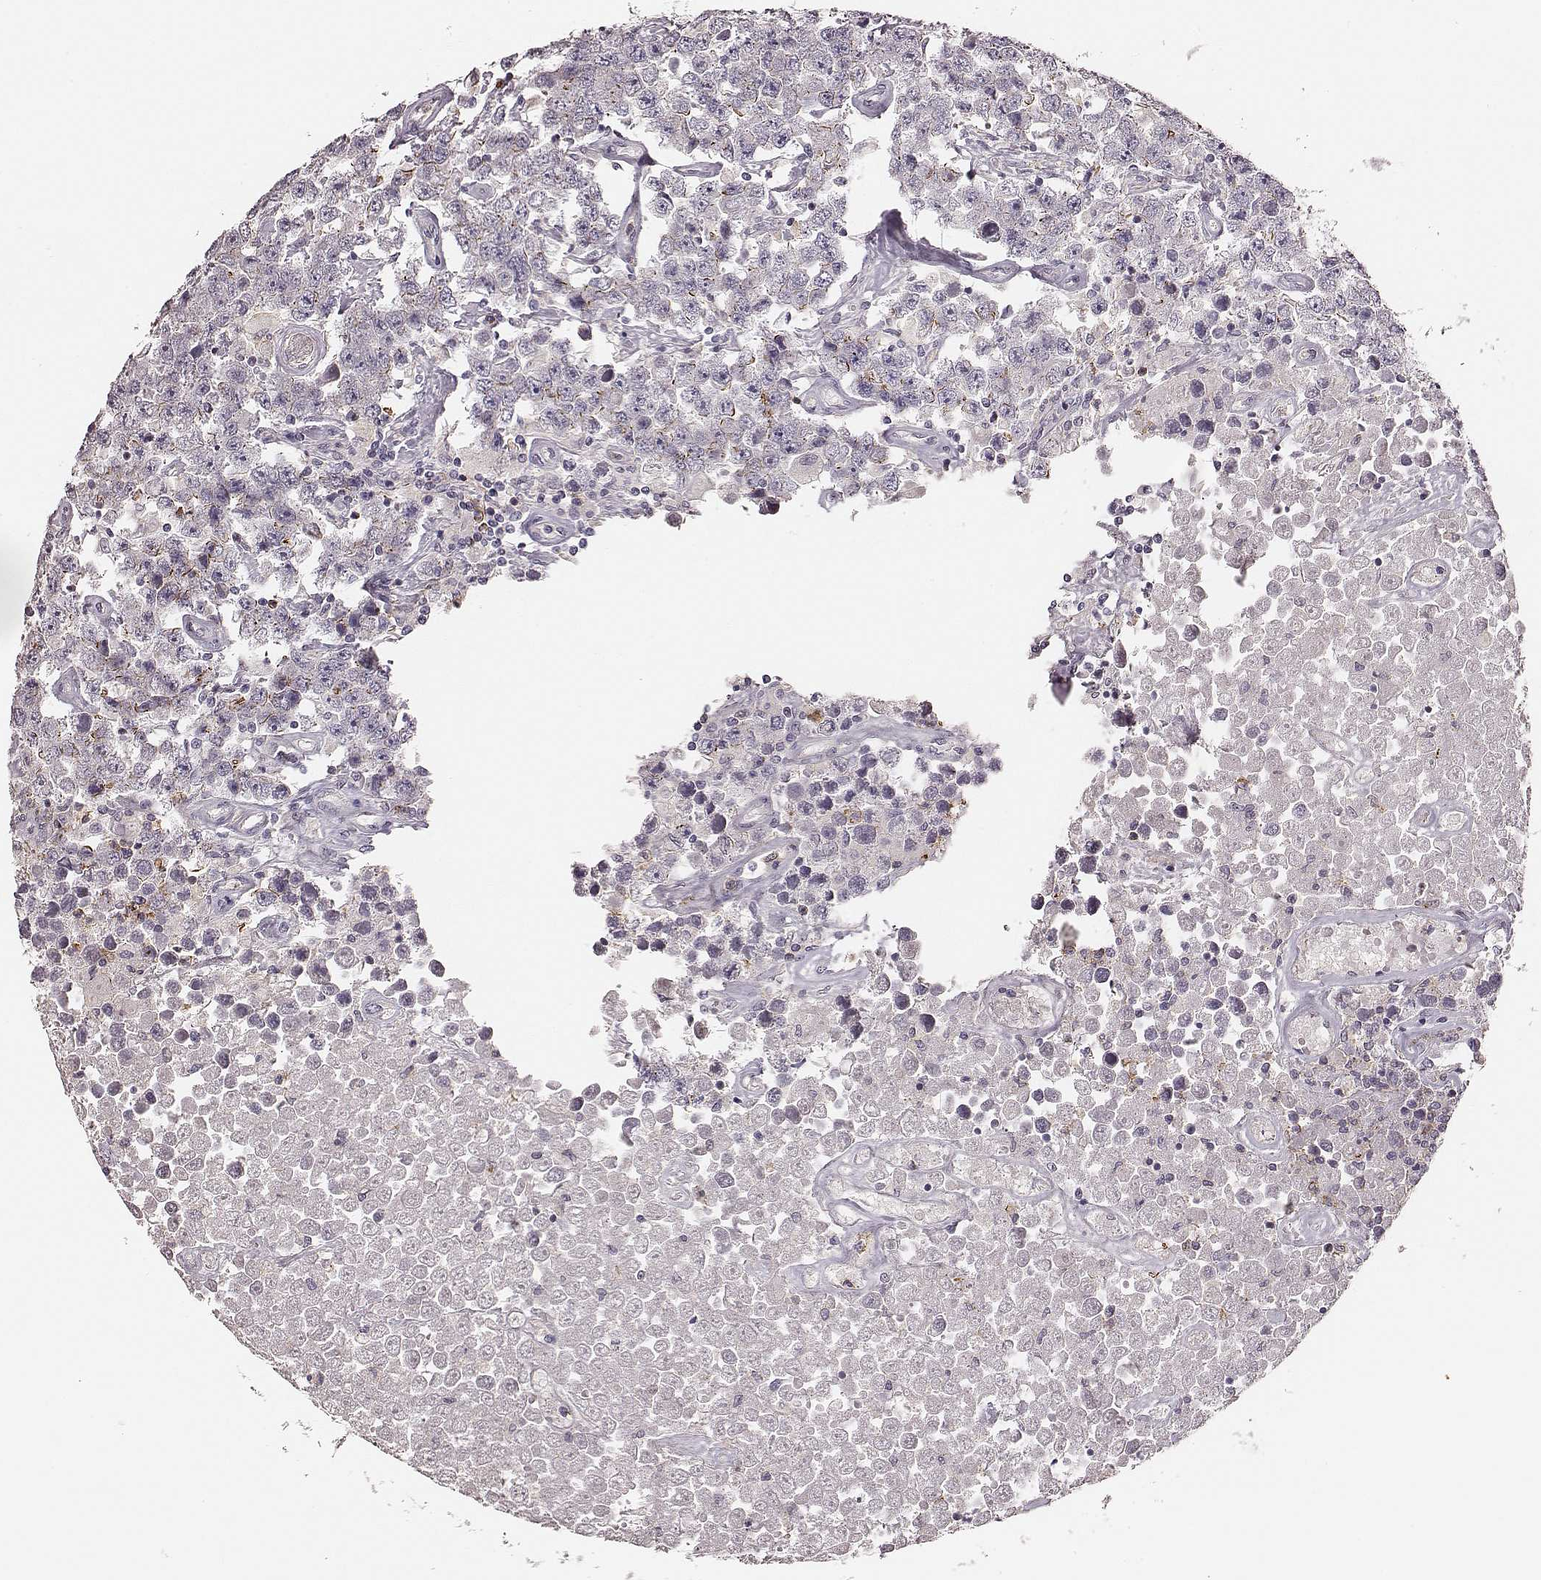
{"staining": {"intensity": "negative", "quantity": "none", "location": "none"}, "tissue": "testis cancer", "cell_type": "Tumor cells", "image_type": "cancer", "snomed": [{"axis": "morphology", "description": "Seminoma, NOS"}, {"axis": "topography", "description": "Testis"}], "caption": "Tumor cells are negative for protein expression in human seminoma (testis).", "gene": "ZYX", "patient": {"sex": "male", "age": 52}}